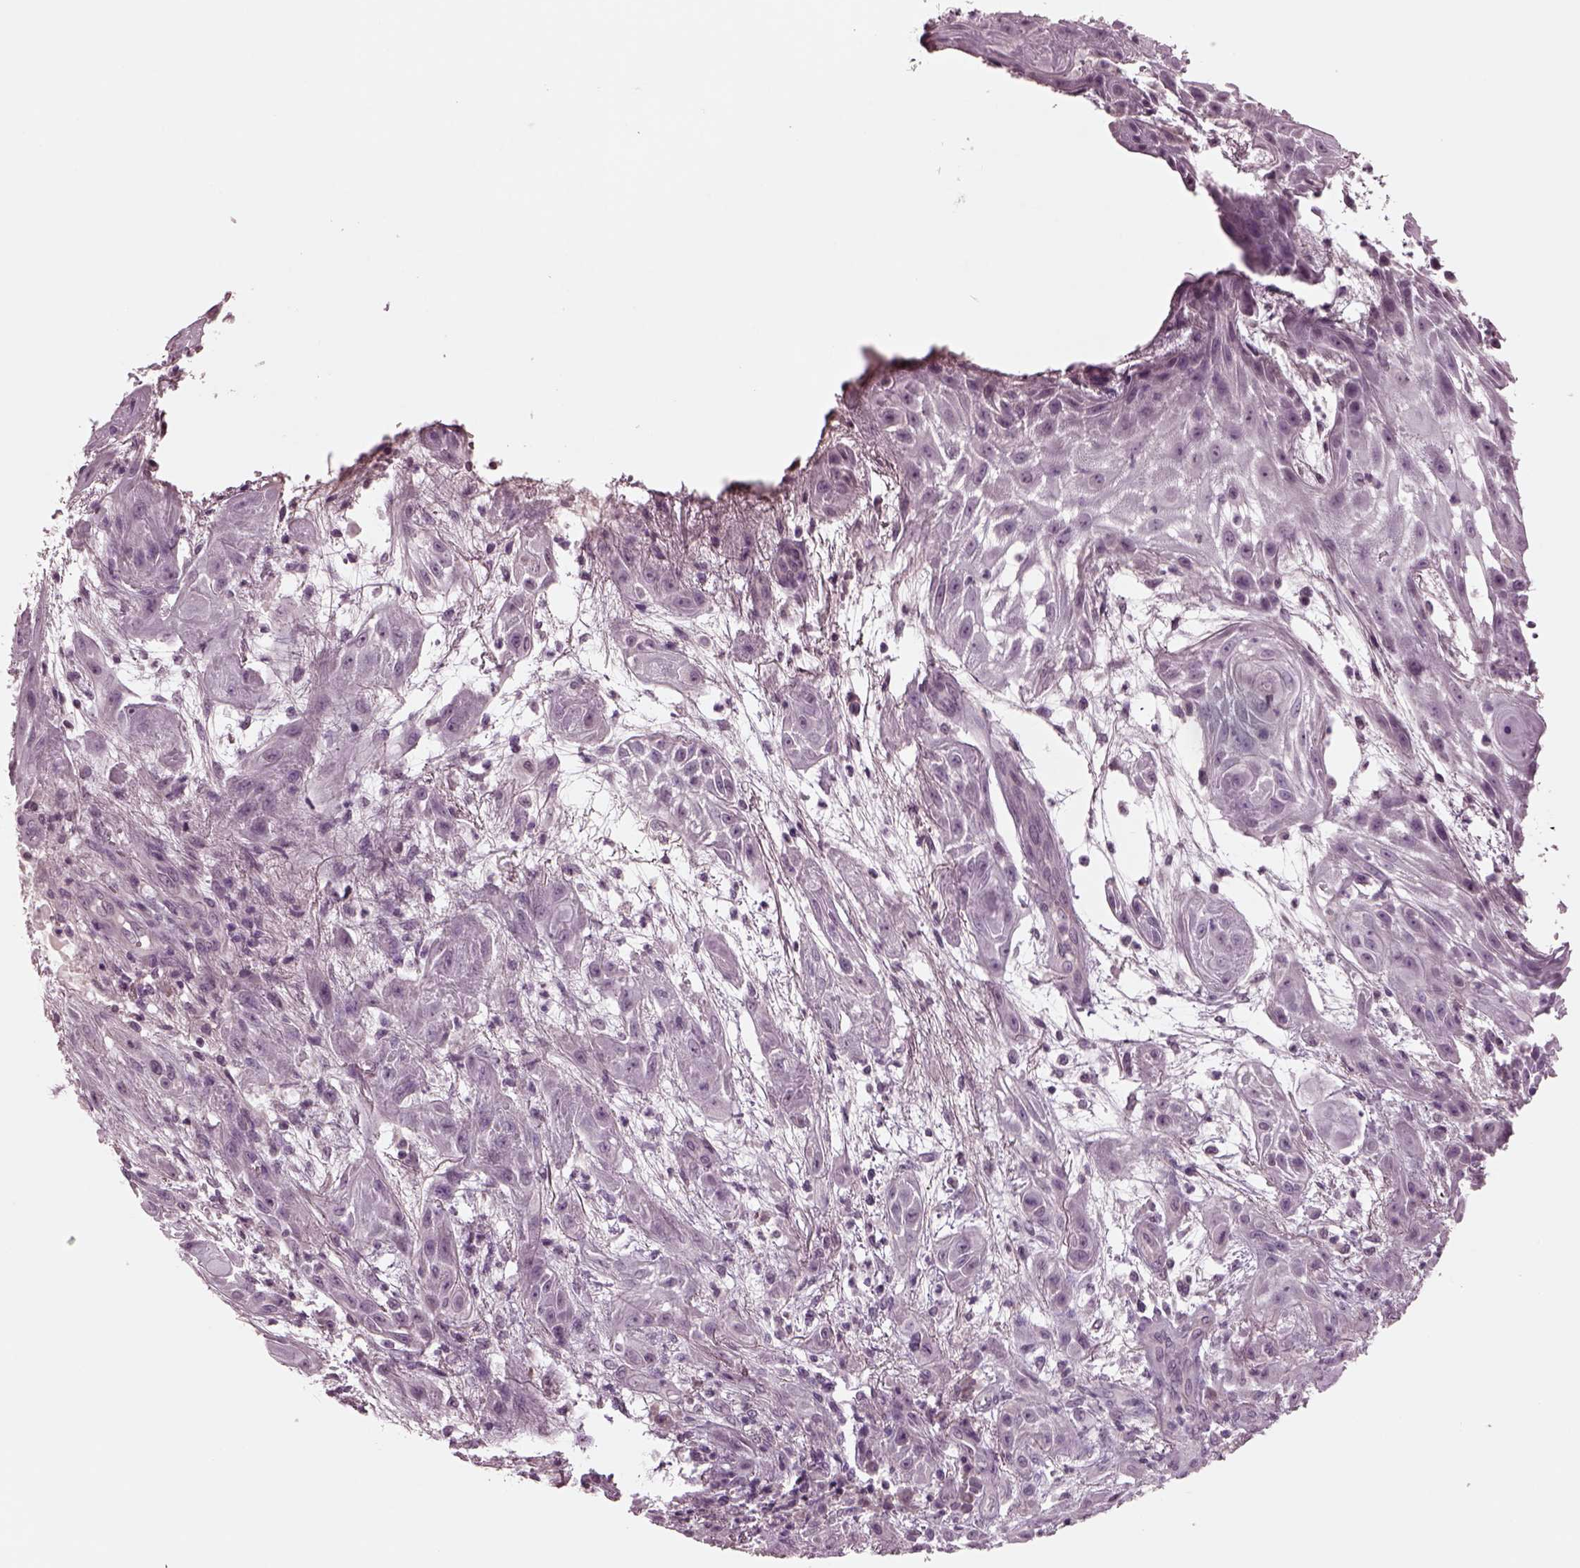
{"staining": {"intensity": "negative", "quantity": "none", "location": "none"}, "tissue": "skin cancer", "cell_type": "Tumor cells", "image_type": "cancer", "snomed": [{"axis": "morphology", "description": "Squamous cell carcinoma, NOS"}, {"axis": "topography", "description": "Skin"}], "caption": "Histopathology image shows no significant protein staining in tumor cells of skin cancer.", "gene": "CLCN4", "patient": {"sex": "male", "age": 62}}